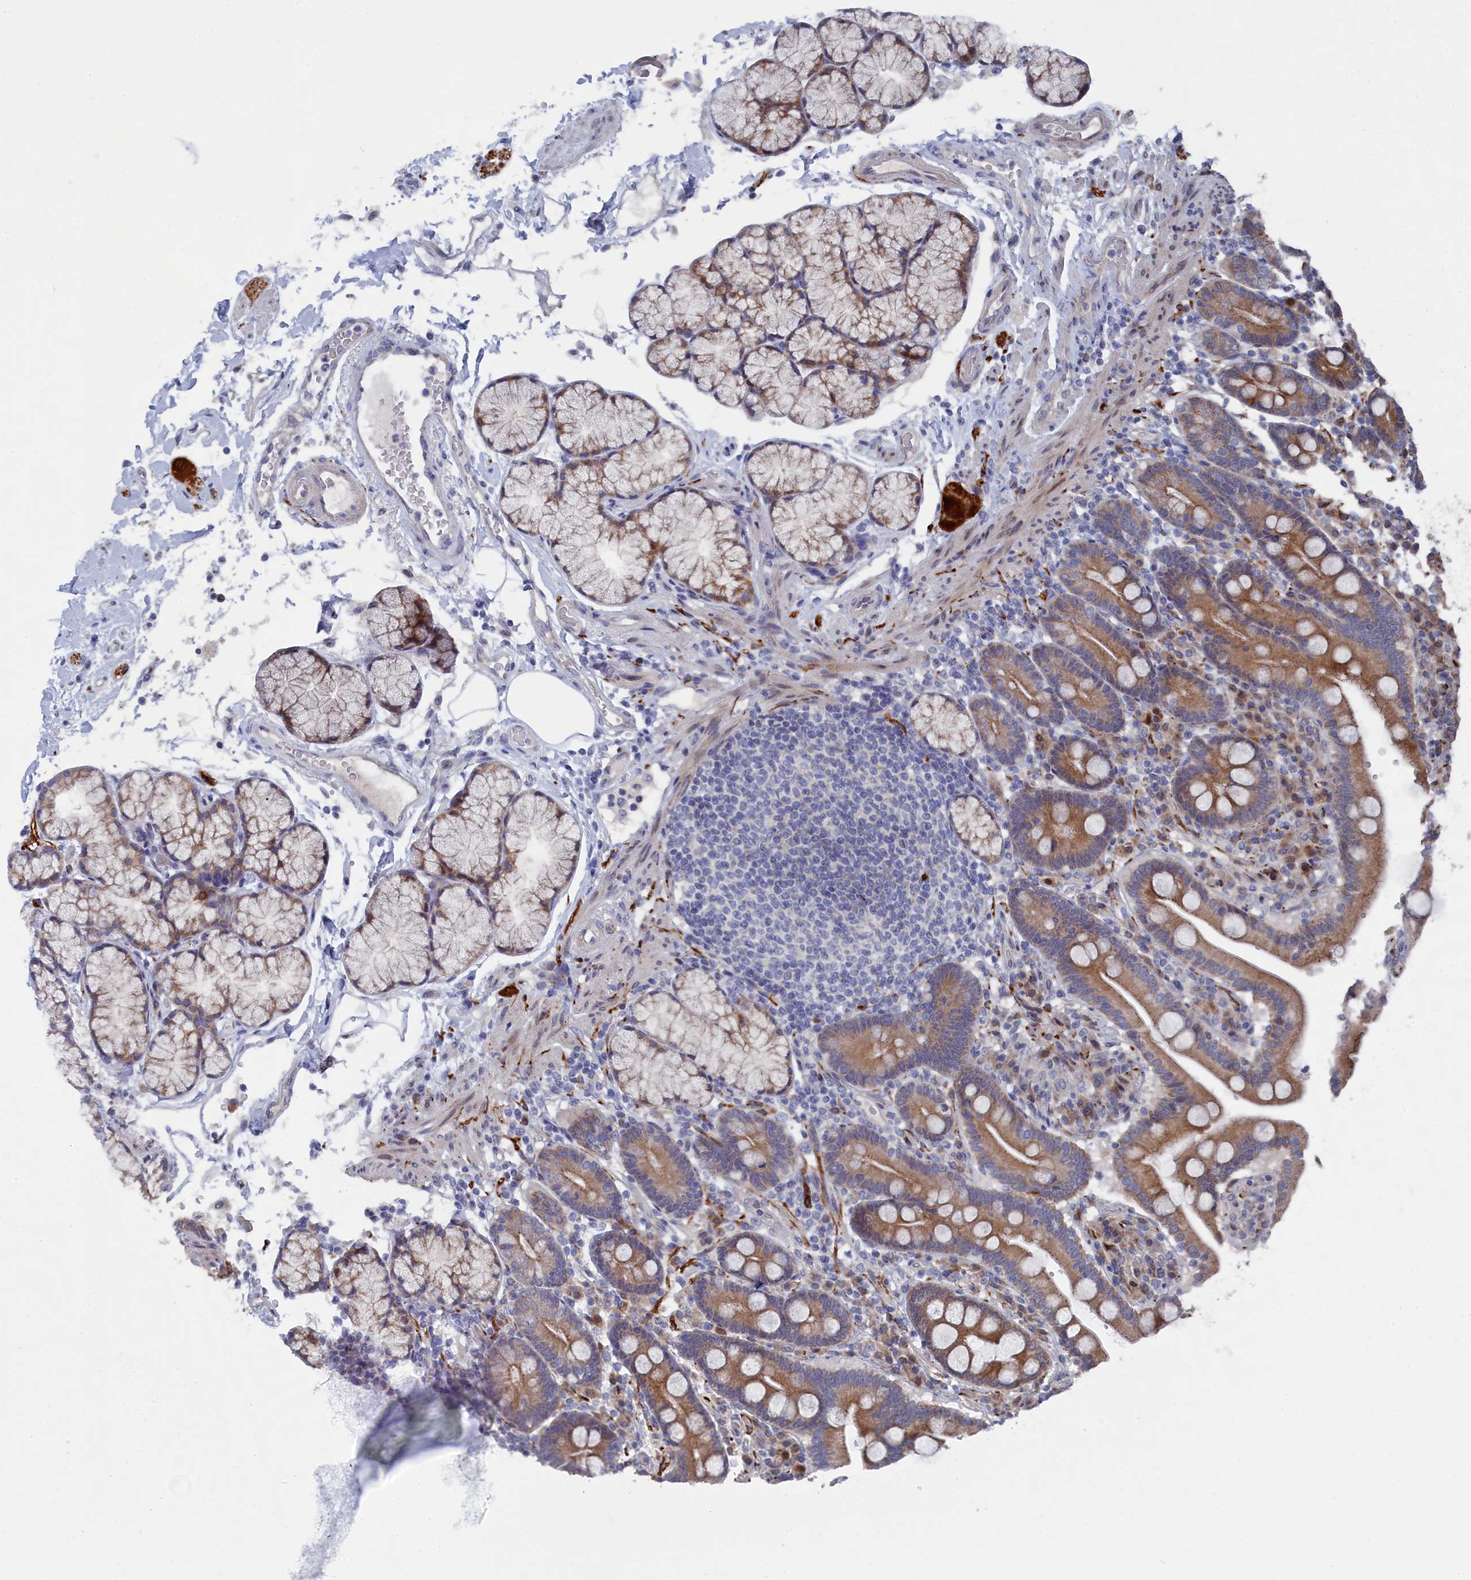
{"staining": {"intensity": "moderate", "quantity": "25%-75%", "location": "cytoplasmic/membranous"}, "tissue": "duodenum", "cell_type": "Glandular cells", "image_type": "normal", "snomed": [{"axis": "morphology", "description": "Normal tissue, NOS"}, {"axis": "topography", "description": "Small intestine, NOS"}], "caption": "This image reveals benign duodenum stained with immunohistochemistry to label a protein in brown. The cytoplasmic/membranous of glandular cells show moderate positivity for the protein. Nuclei are counter-stained blue.", "gene": "TMEM161A", "patient": {"sex": "female", "age": 71}}